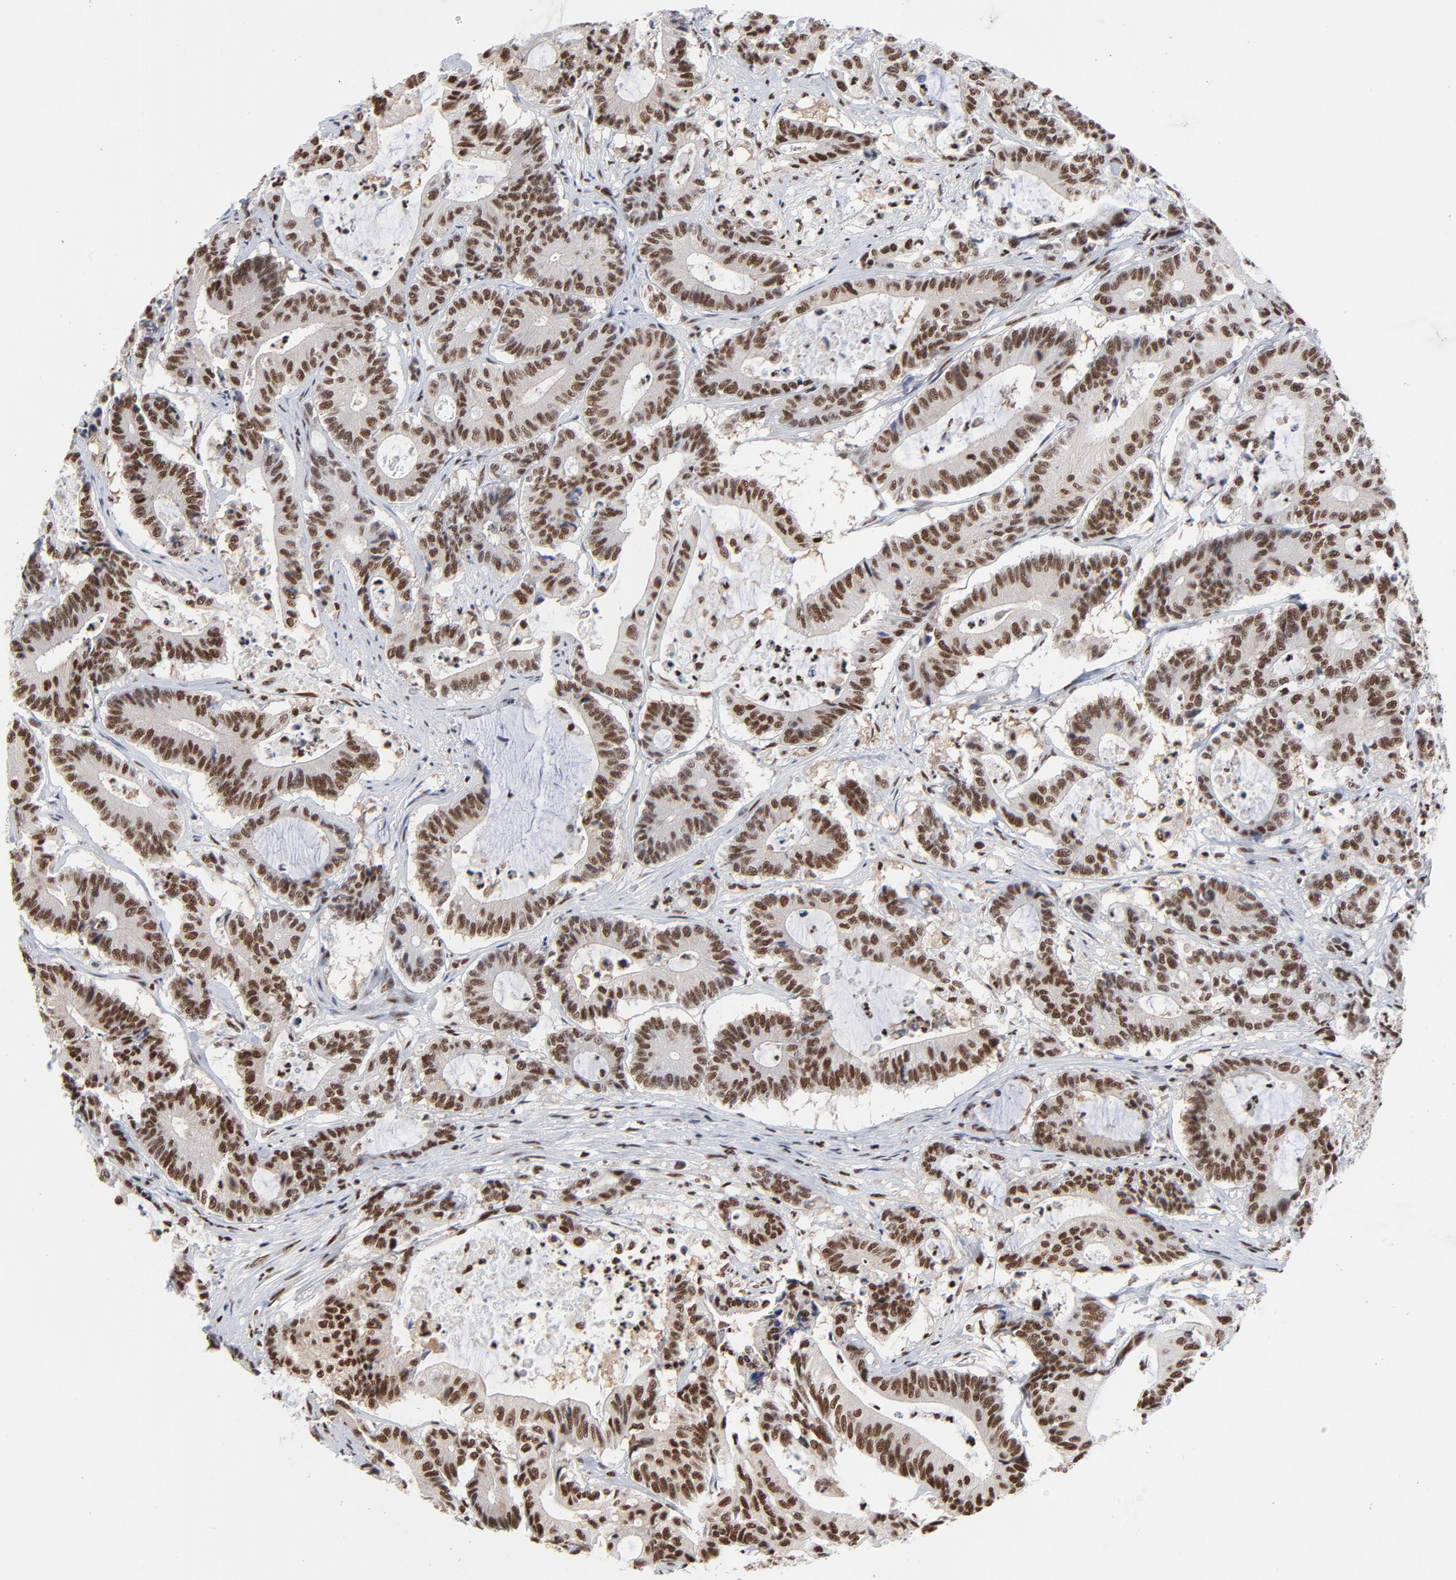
{"staining": {"intensity": "strong", "quantity": ">75%", "location": "nuclear"}, "tissue": "colorectal cancer", "cell_type": "Tumor cells", "image_type": "cancer", "snomed": [{"axis": "morphology", "description": "Adenocarcinoma, NOS"}, {"axis": "topography", "description": "Colon"}], "caption": "An immunohistochemistry image of neoplastic tissue is shown. Protein staining in brown labels strong nuclear positivity in colorectal cancer (adenocarcinoma) within tumor cells.", "gene": "CREB1", "patient": {"sex": "female", "age": 84}}